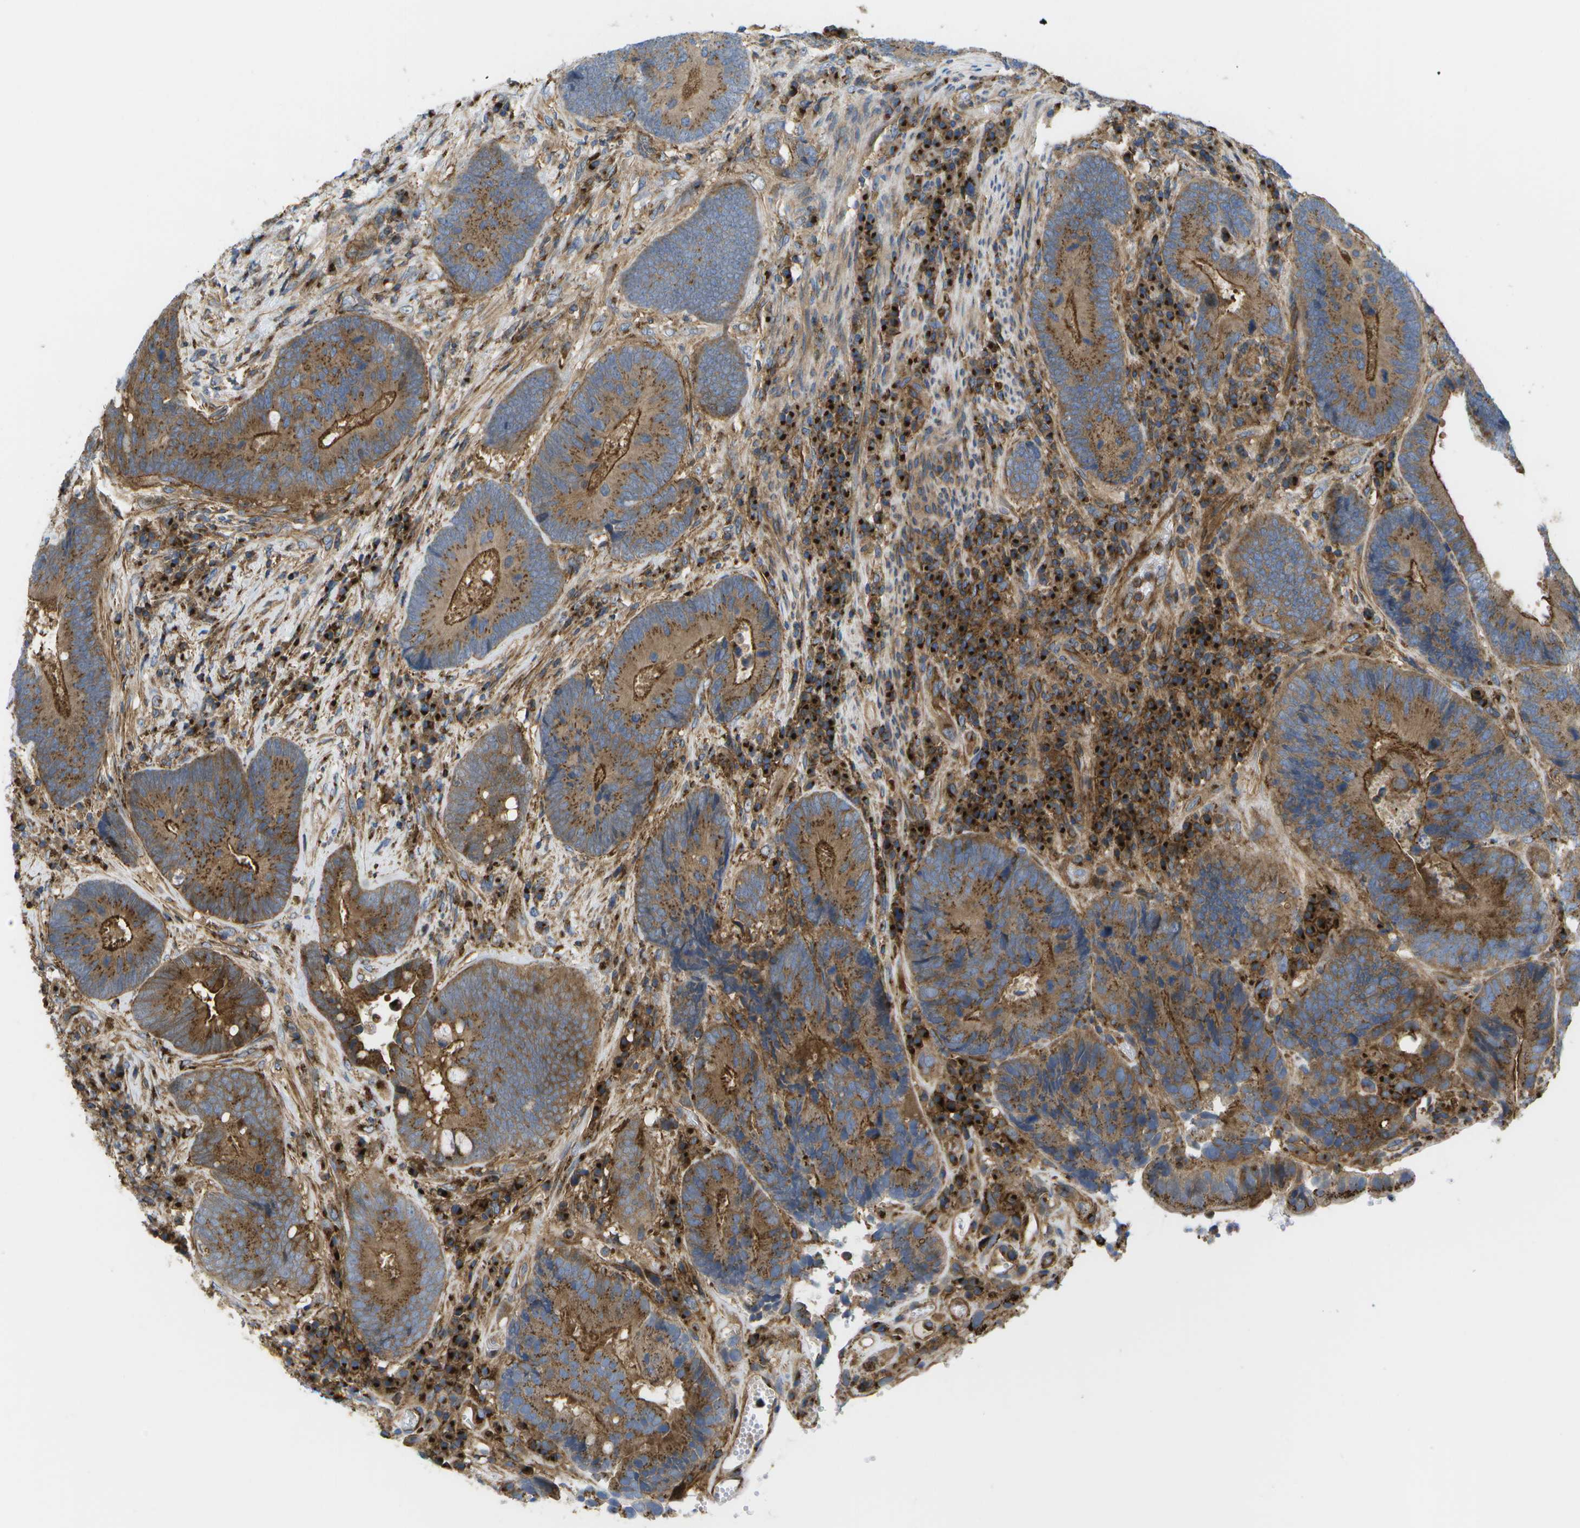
{"staining": {"intensity": "moderate", "quantity": ">75%", "location": "cytoplasmic/membranous"}, "tissue": "colorectal cancer", "cell_type": "Tumor cells", "image_type": "cancer", "snomed": [{"axis": "morphology", "description": "Adenocarcinoma, NOS"}, {"axis": "topography", "description": "Rectum"}], "caption": "Immunohistochemistry (IHC) (DAB (3,3'-diaminobenzidine)) staining of adenocarcinoma (colorectal) reveals moderate cytoplasmic/membranous protein positivity in approximately >75% of tumor cells. (IHC, brightfield microscopy, high magnification).", "gene": "BST2", "patient": {"sex": "female", "age": 89}}